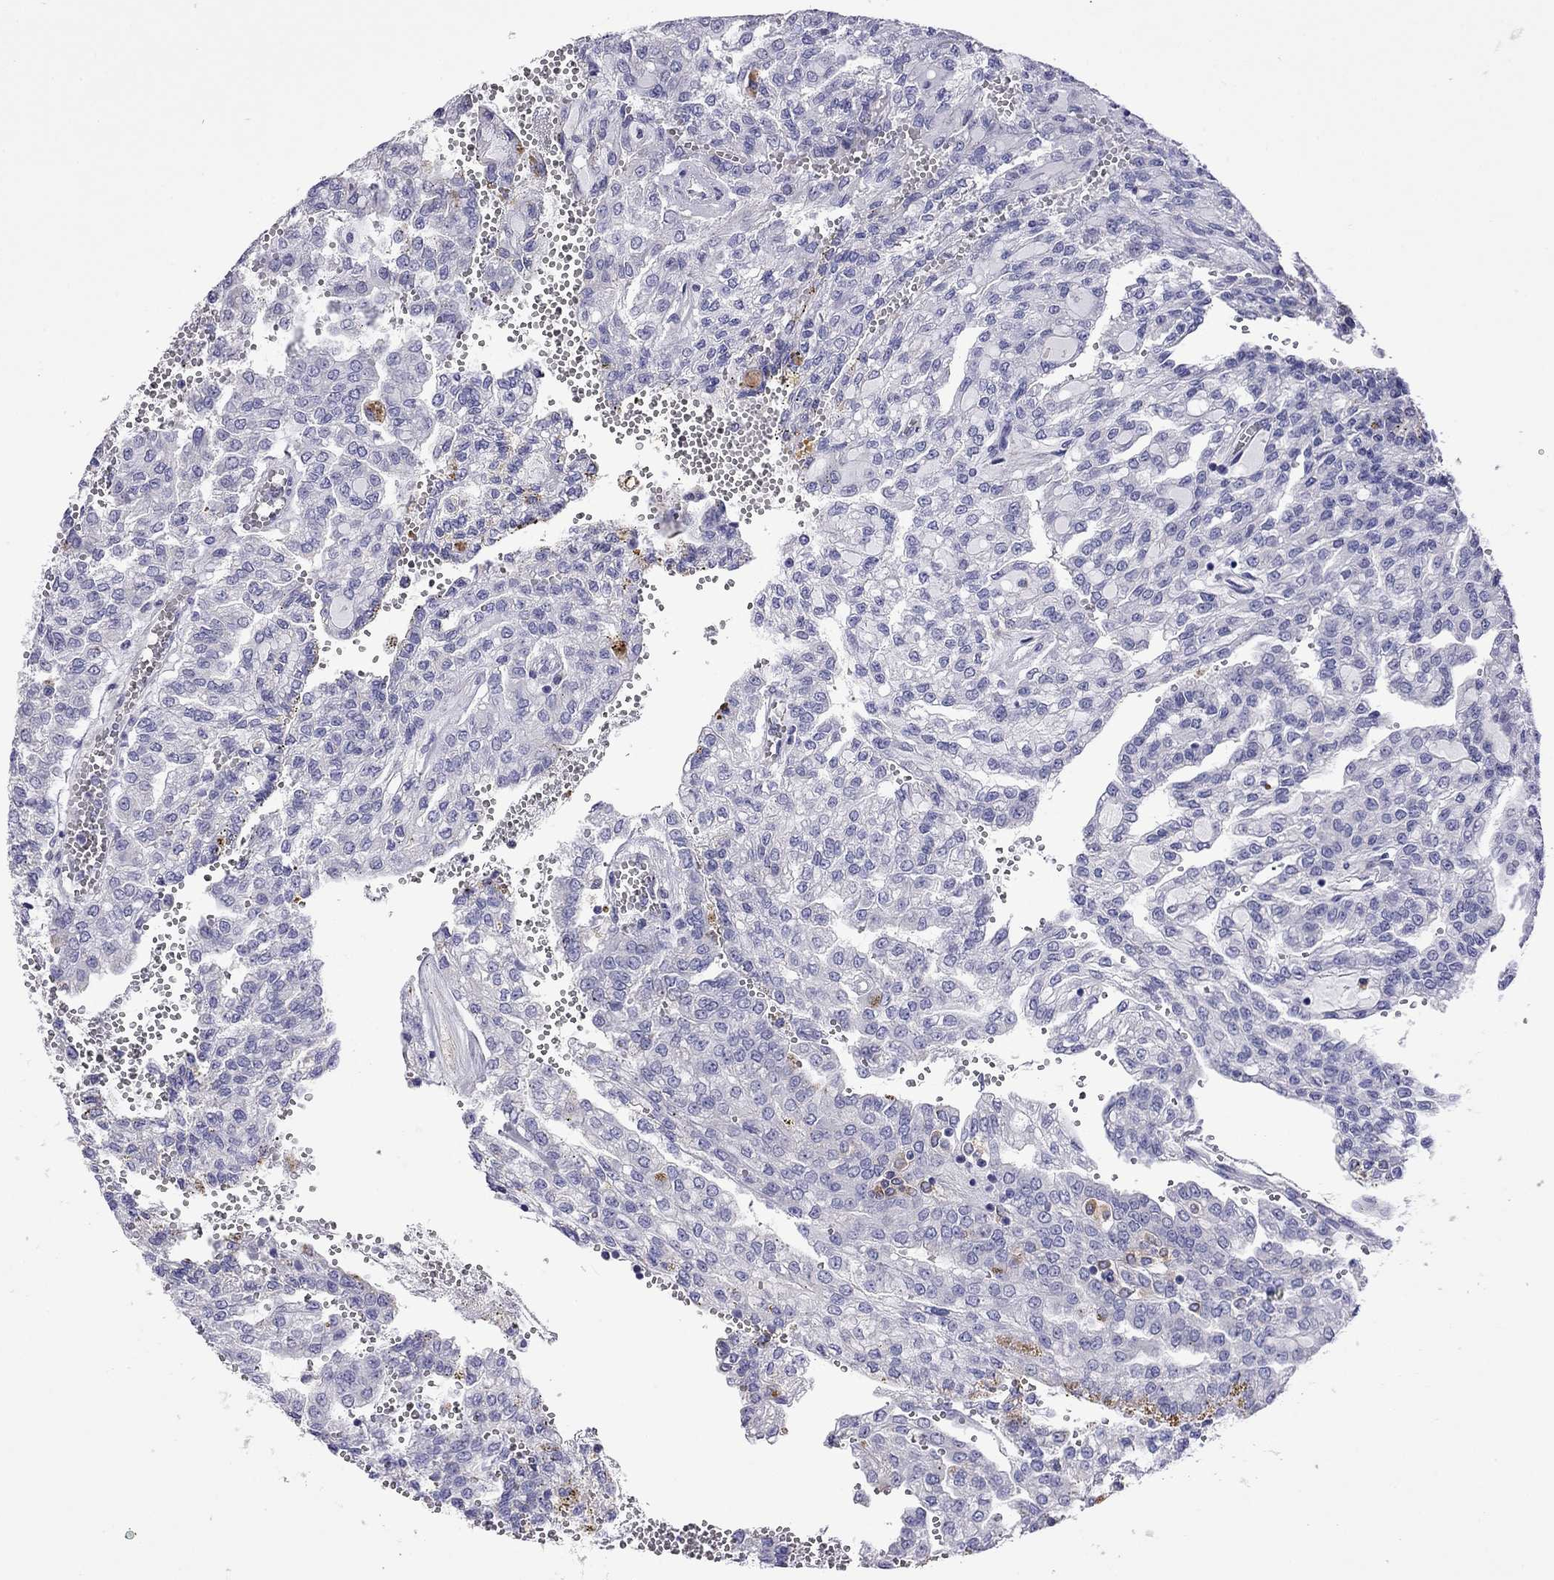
{"staining": {"intensity": "negative", "quantity": "none", "location": "none"}, "tissue": "renal cancer", "cell_type": "Tumor cells", "image_type": "cancer", "snomed": [{"axis": "morphology", "description": "Adenocarcinoma, NOS"}, {"axis": "topography", "description": "Kidney"}], "caption": "DAB immunohistochemical staining of adenocarcinoma (renal) shows no significant staining in tumor cells.", "gene": "STAR", "patient": {"sex": "male", "age": 63}}